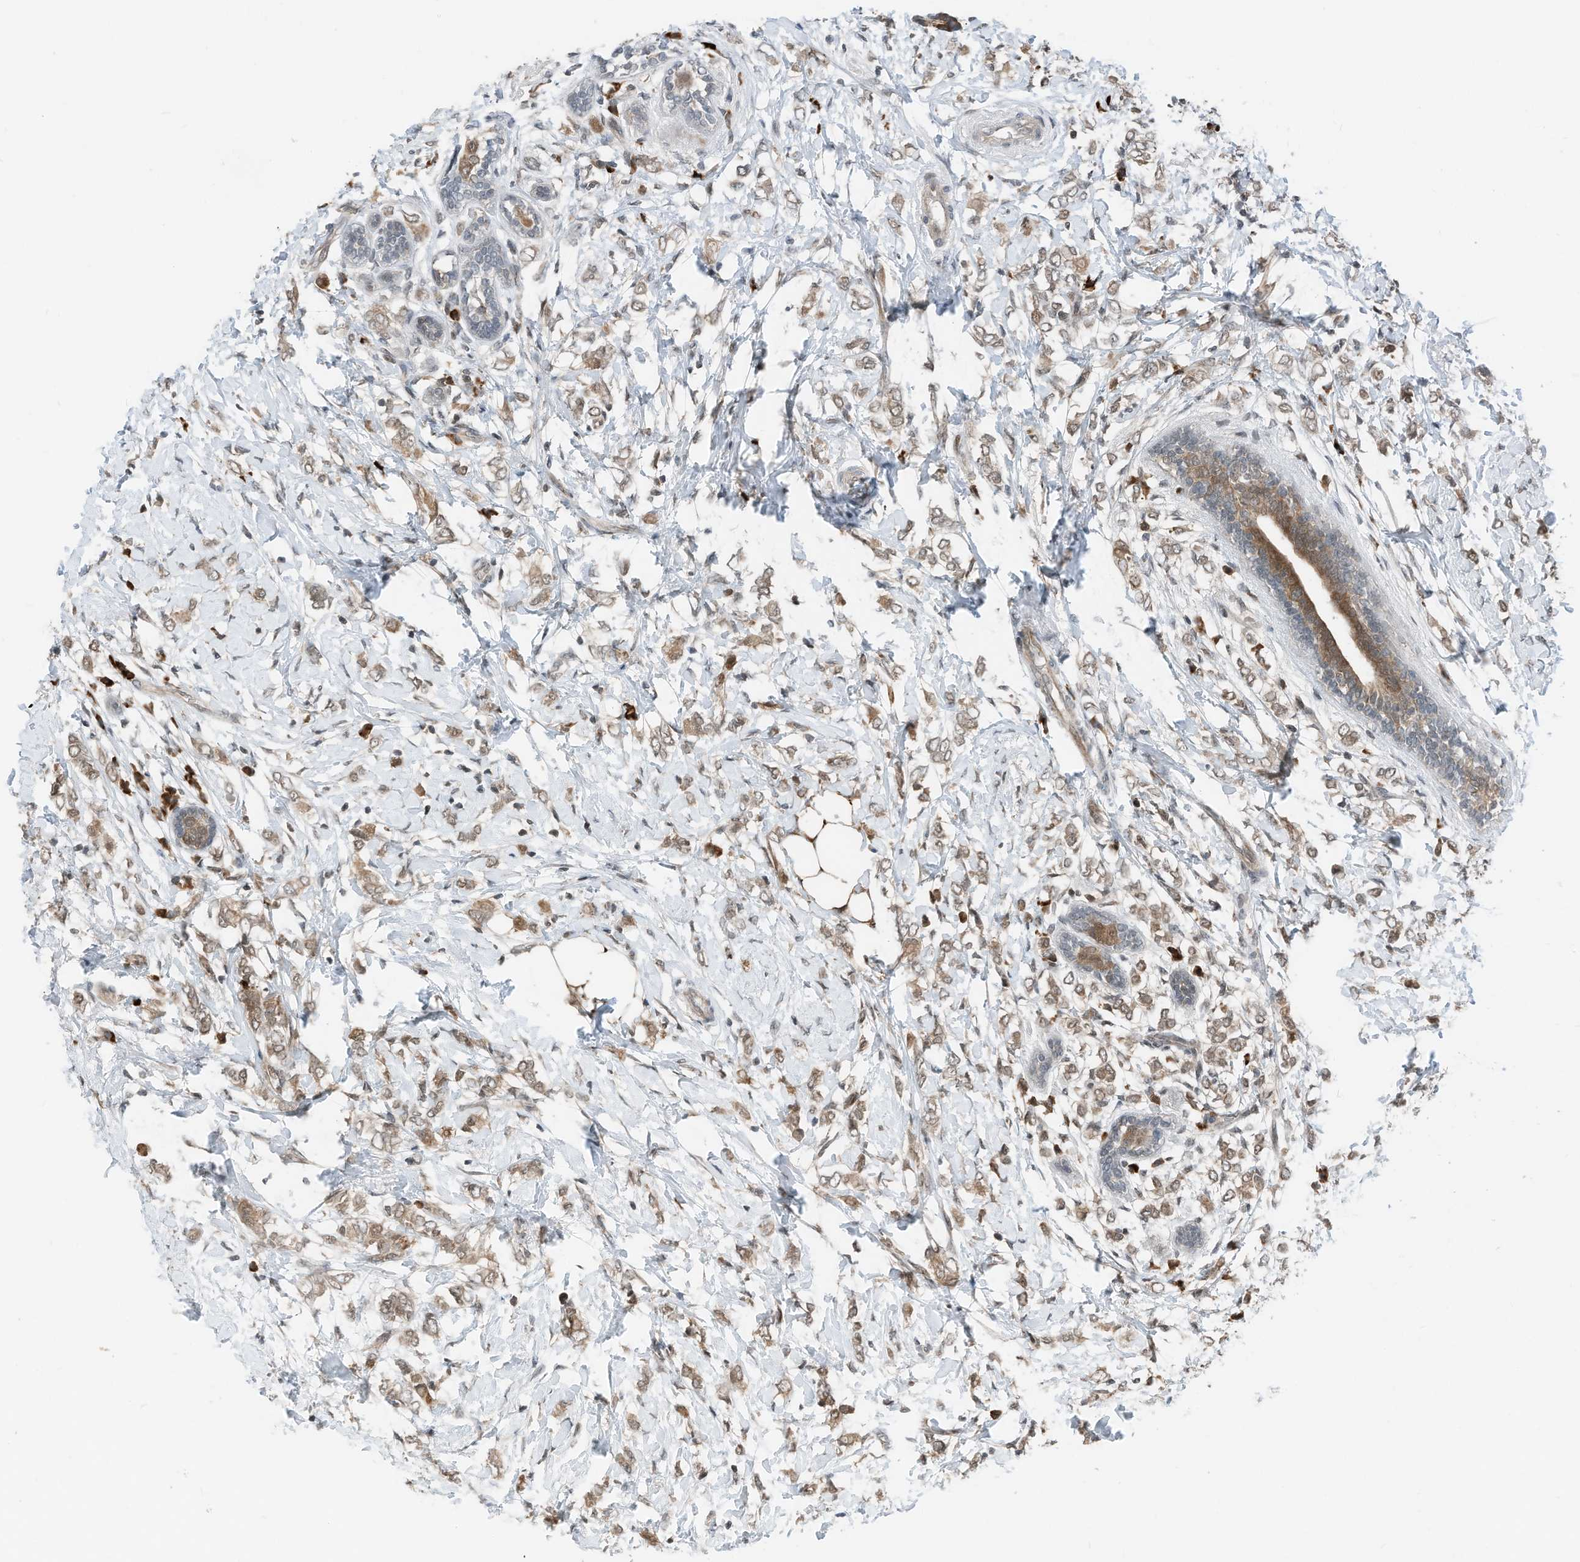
{"staining": {"intensity": "moderate", "quantity": ">75%", "location": "cytoplasmic/membranous"}, "tissue": "breast cancer", "cell_type": "Tumor cells", "image_type": "cancer", "snomed": [{"axis": "morphology", "description": "Normal tissue, NOS"}, {"axis": "morphology", "description": "Lobular carcinoma"}, {"axis": "topography", "description": "Breast"}], "caption": "A micrograph of breast lobular carcinoma stained for a protein reveals moderate cytoplasmic/membranous brown staining in tumor cells. The protein is stained brown, and the nuclei are stained in blue (DAB (3,3'-diaminobenzidine) IHC with brightfield microscopy, high magnification).", "gene": "RMND1", "patient": {"sex": "female", "age": 47}}